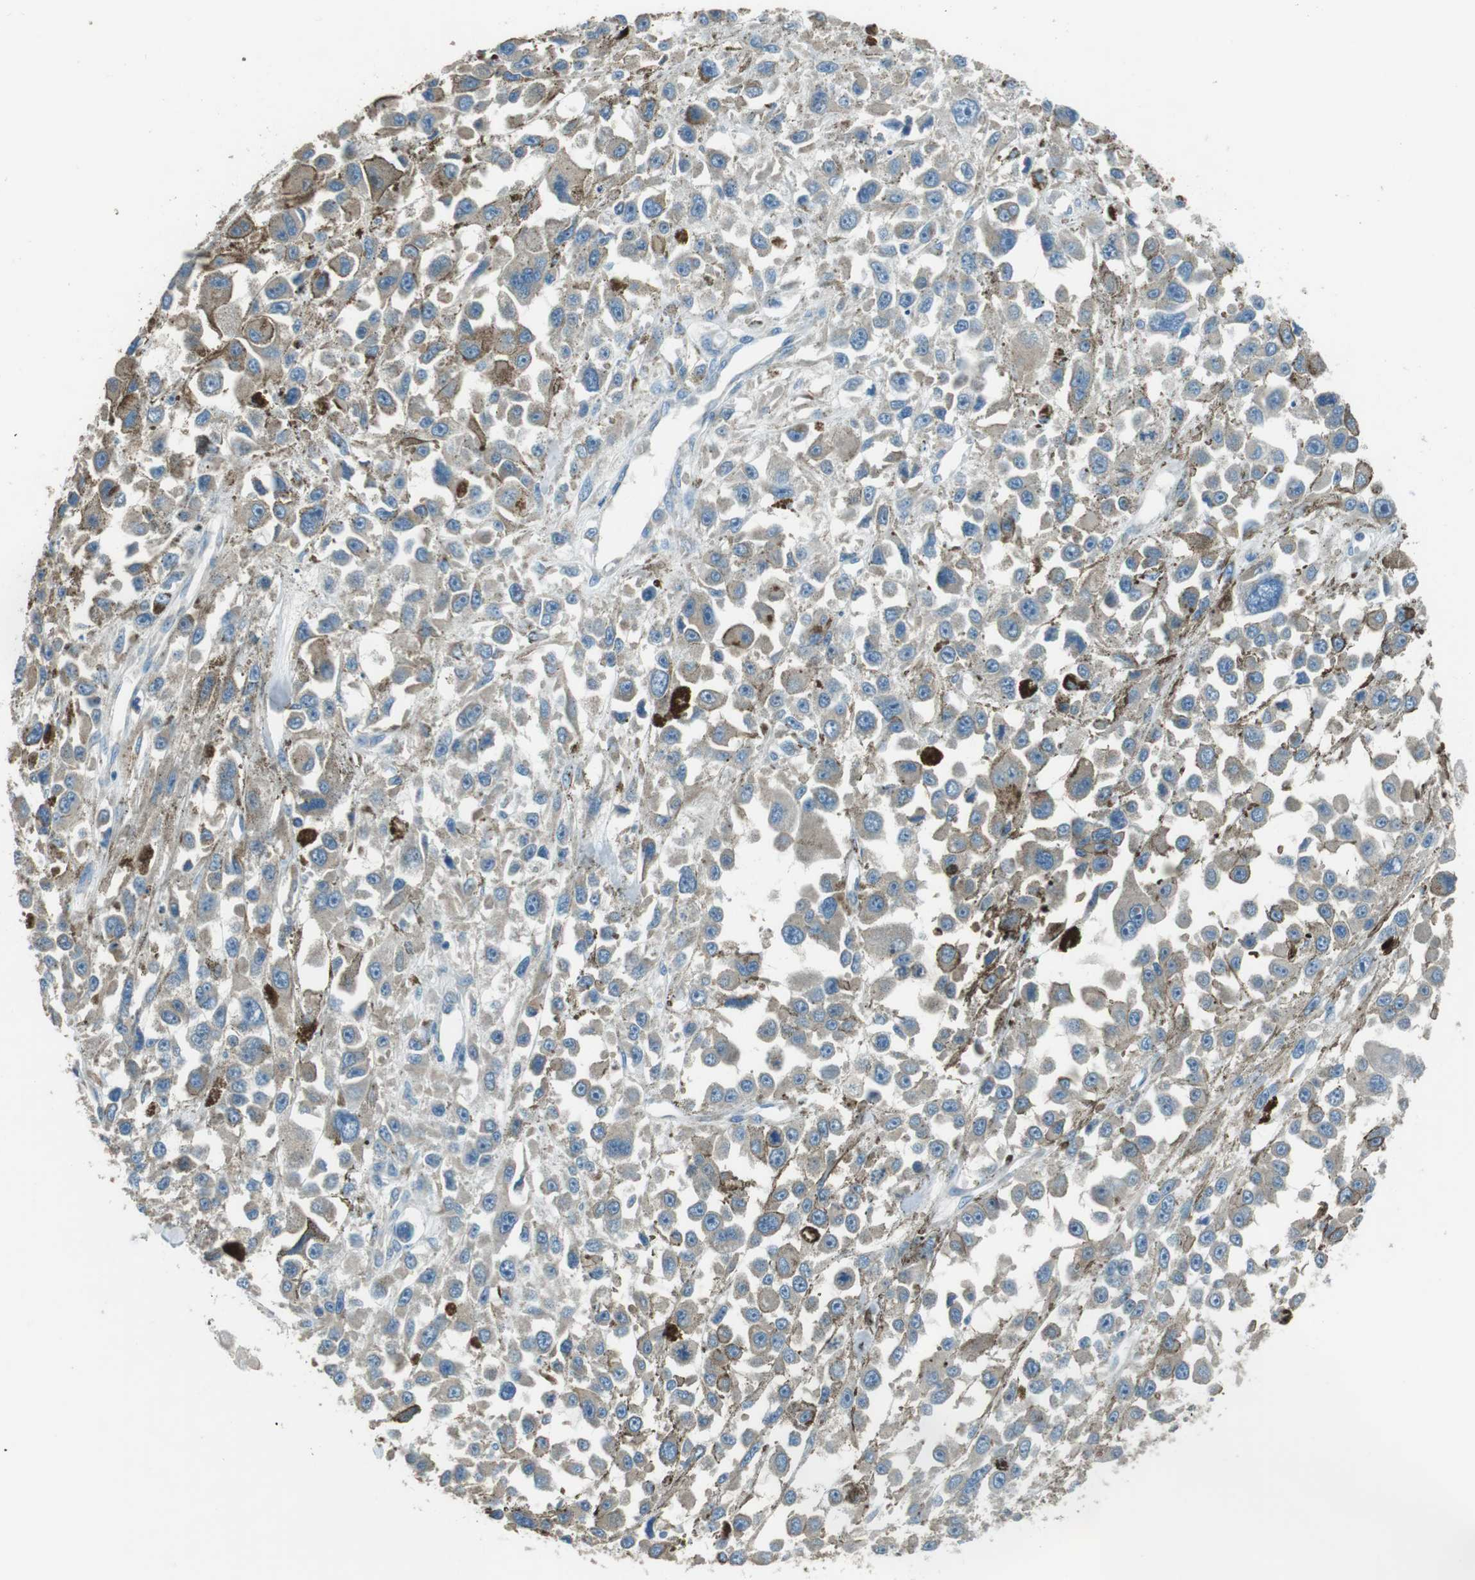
{"staining": {"intensity": "negative", "quantity": "none", "location": "none"}, "tissue": "melanoma", "cell_type": "Tumor cells", "image_type": "cancer", "snomed": [{"axis": "morphology", "description": "Malignant melanoma, Metastatic site"}, {"axis": "topography", "description": "Lymph node"}], "caption": "Tumor cells show no significant positivity in malignant melanoma (metastatic site). (DAB (3,3'-diaminobenzidine) immunohistochemistry with hematoxylin counter stain).", "gene": "MFAP3", "patient": {"sex": "male", "age": 59}}